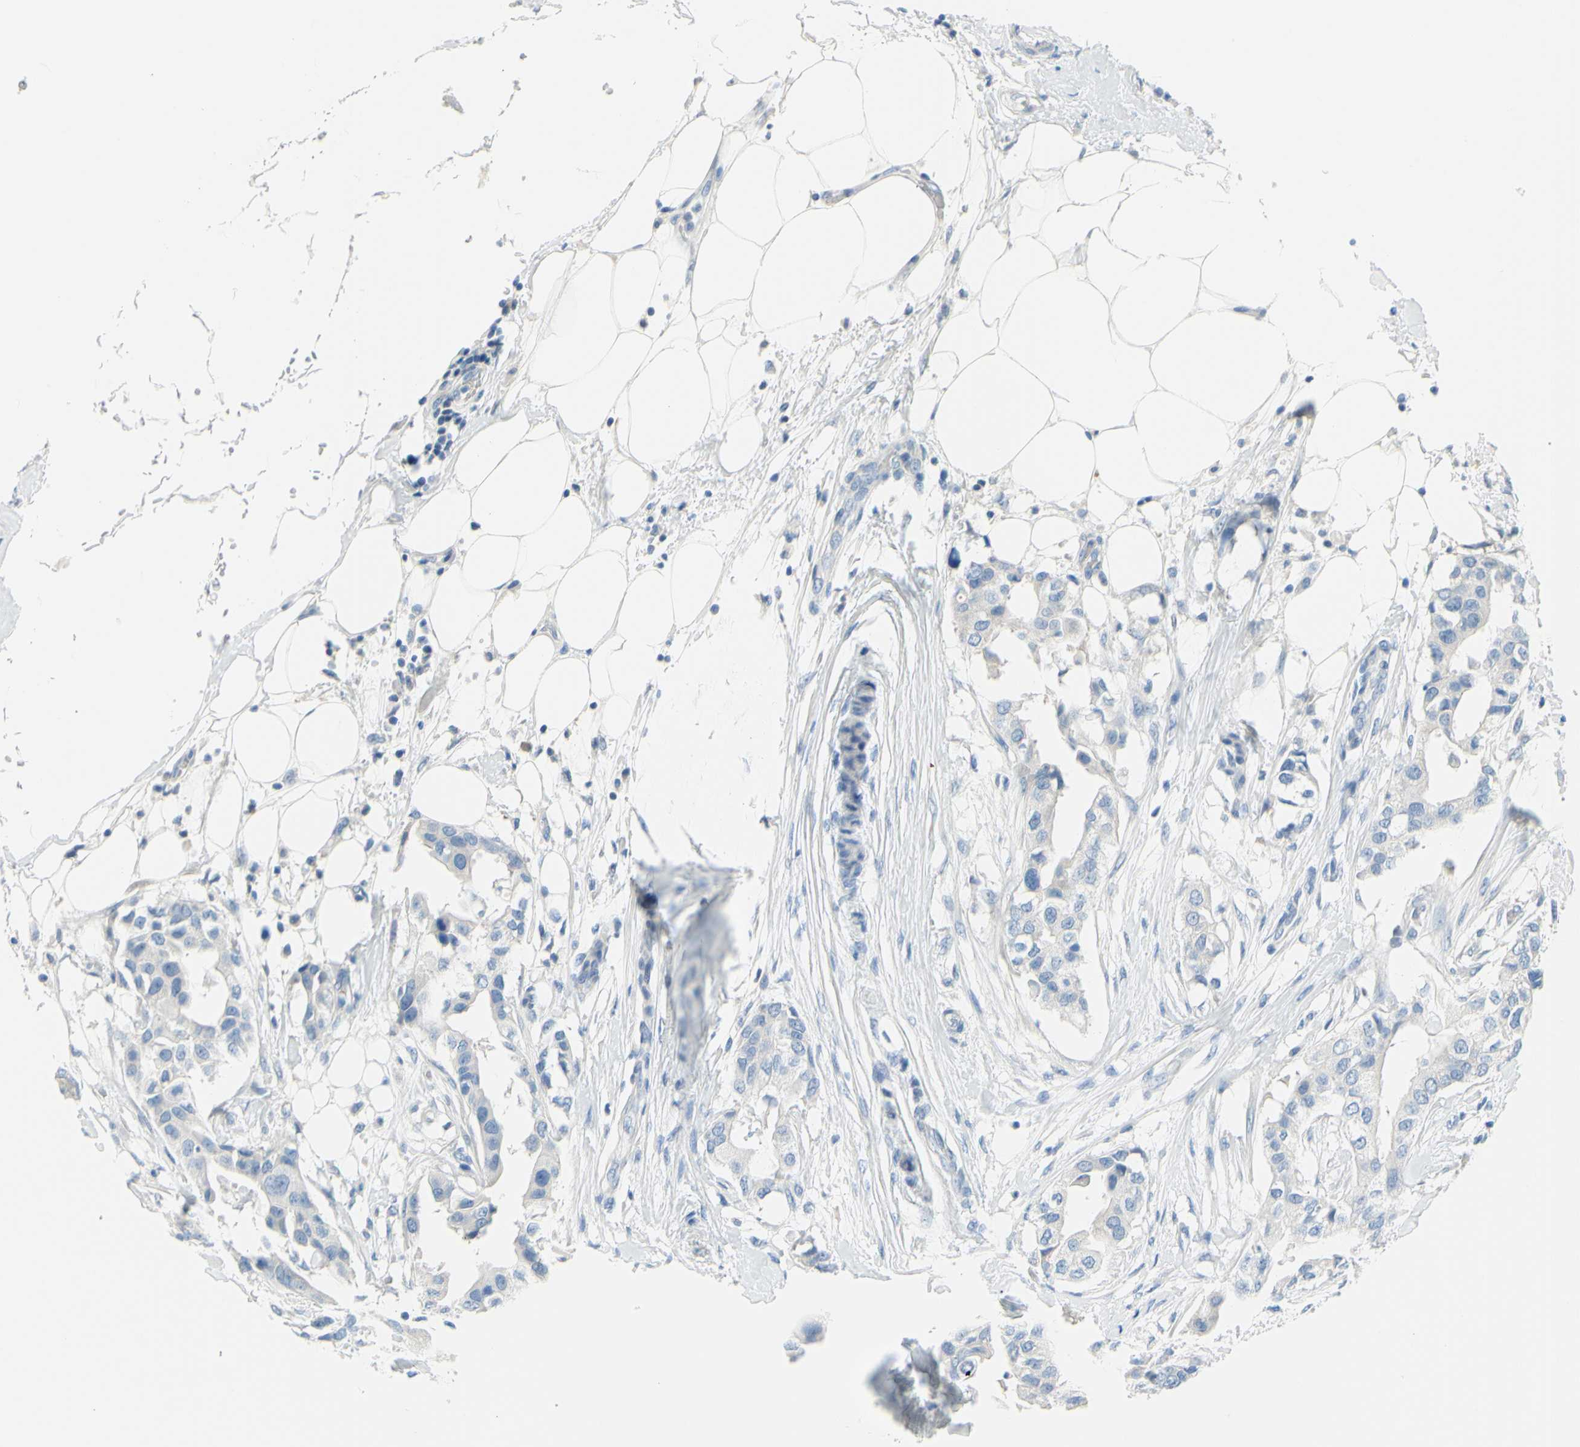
{"staining": {"intensity": "negative", "quantity": "none", "location": "none"}, "tissue": "breast cancer", "cell_type": "Tumor cells", "image_type": "cancer", "snomed": [{"axis": "morphology", "description": "Duct carcinoma"}, {"axis": "topography", "description": "Breast"}], "caption": "Immunohistochemical staining of human breast cancer exhibits no significant staining in tumor cells. Nuclei are stained in blue.", "gene": "DCT", "patient": {"sex": "female", "age": 40}}